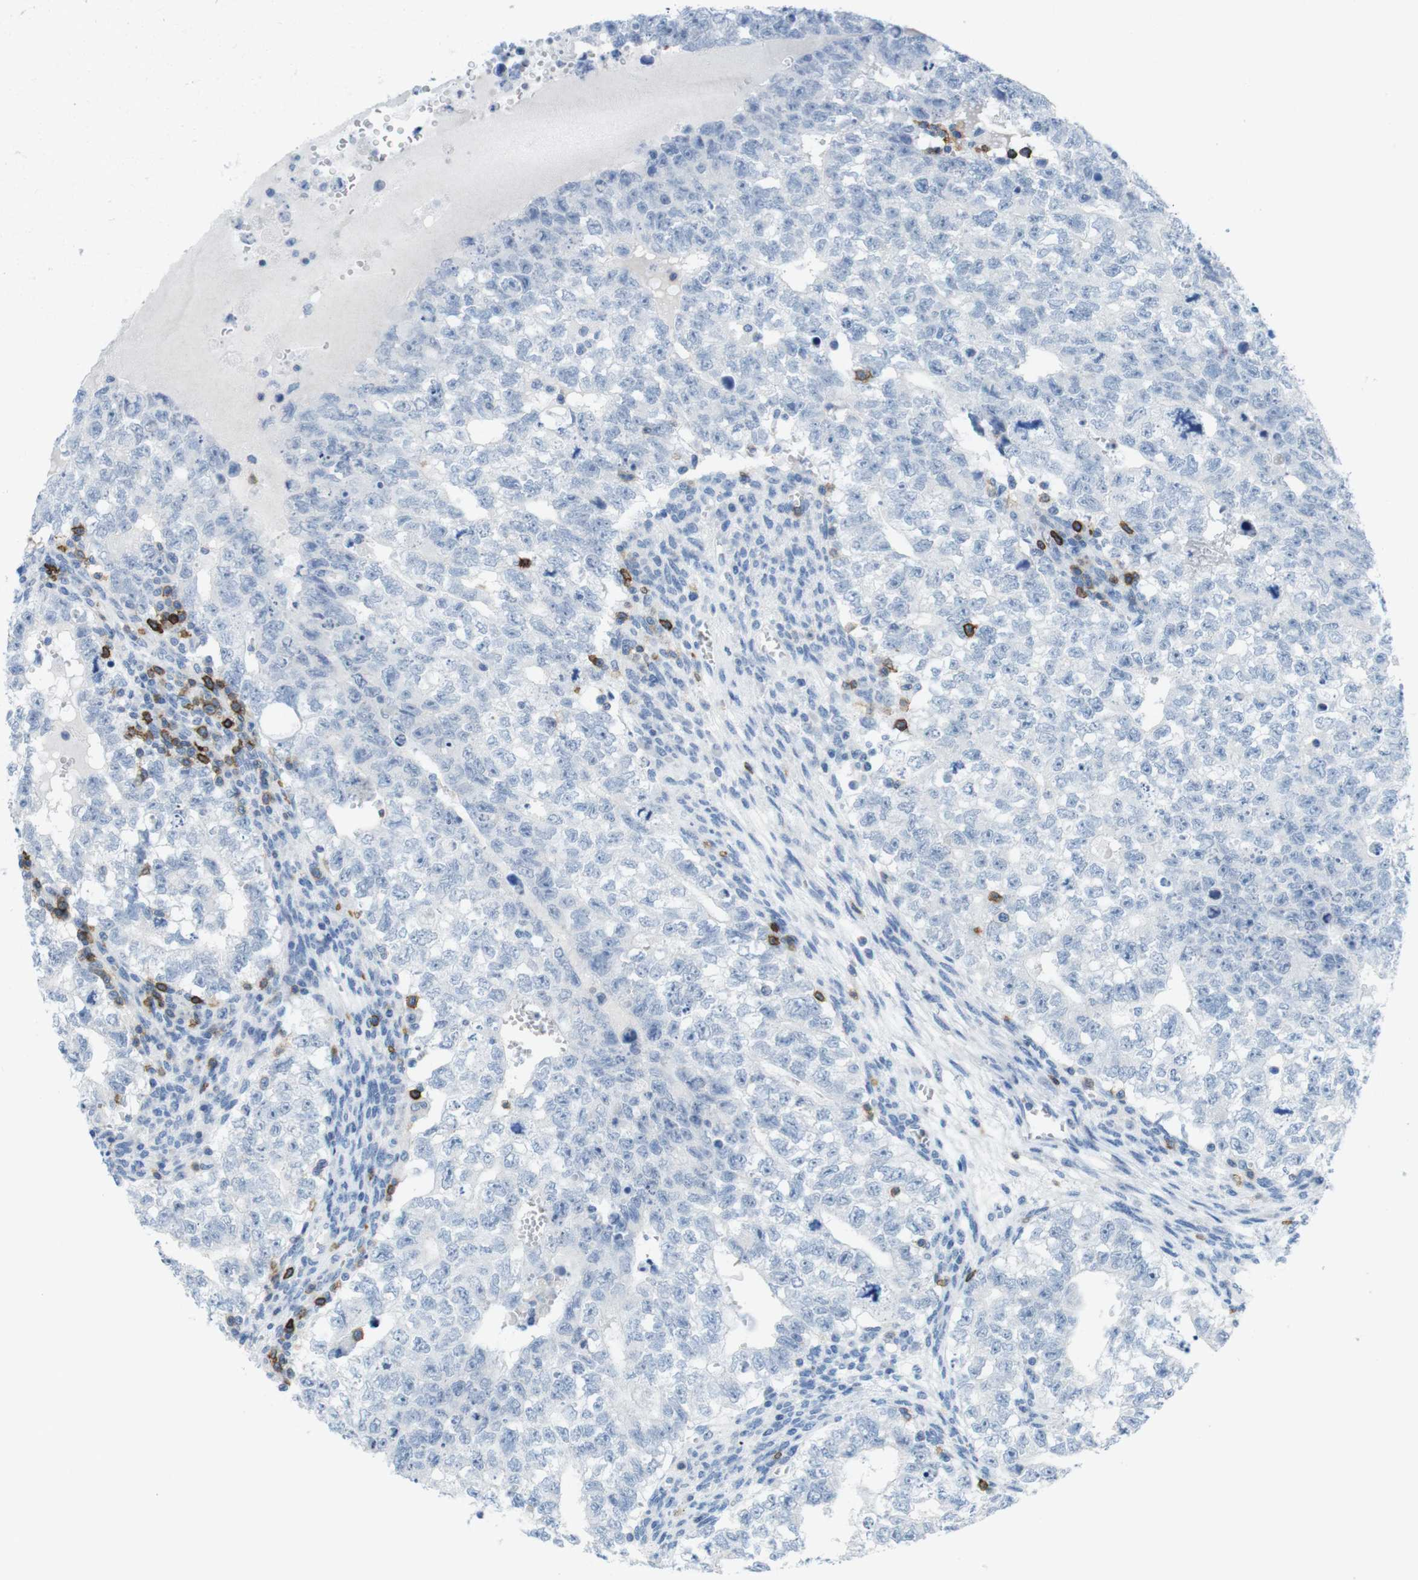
{"staining": {"intensity": "negative", "quantity": "none", "location": "none"}, "tissue": "testis cancer", "cell_type": "Tumor cells", "image_type": "cancer", "snomed": [{"axis": "morphology", "description": "Seminoma, NOS"}, {"axis": "morphology", "description": "Carcinoma, Embryonal, NOS"}, {"axis": "topography", "description": "Testis"}], "caption": "IHC of human testis seminoma reveals no expression in tumor cells.", "gene": "CD5", "patient": {"sex": "male", "age": 38}}